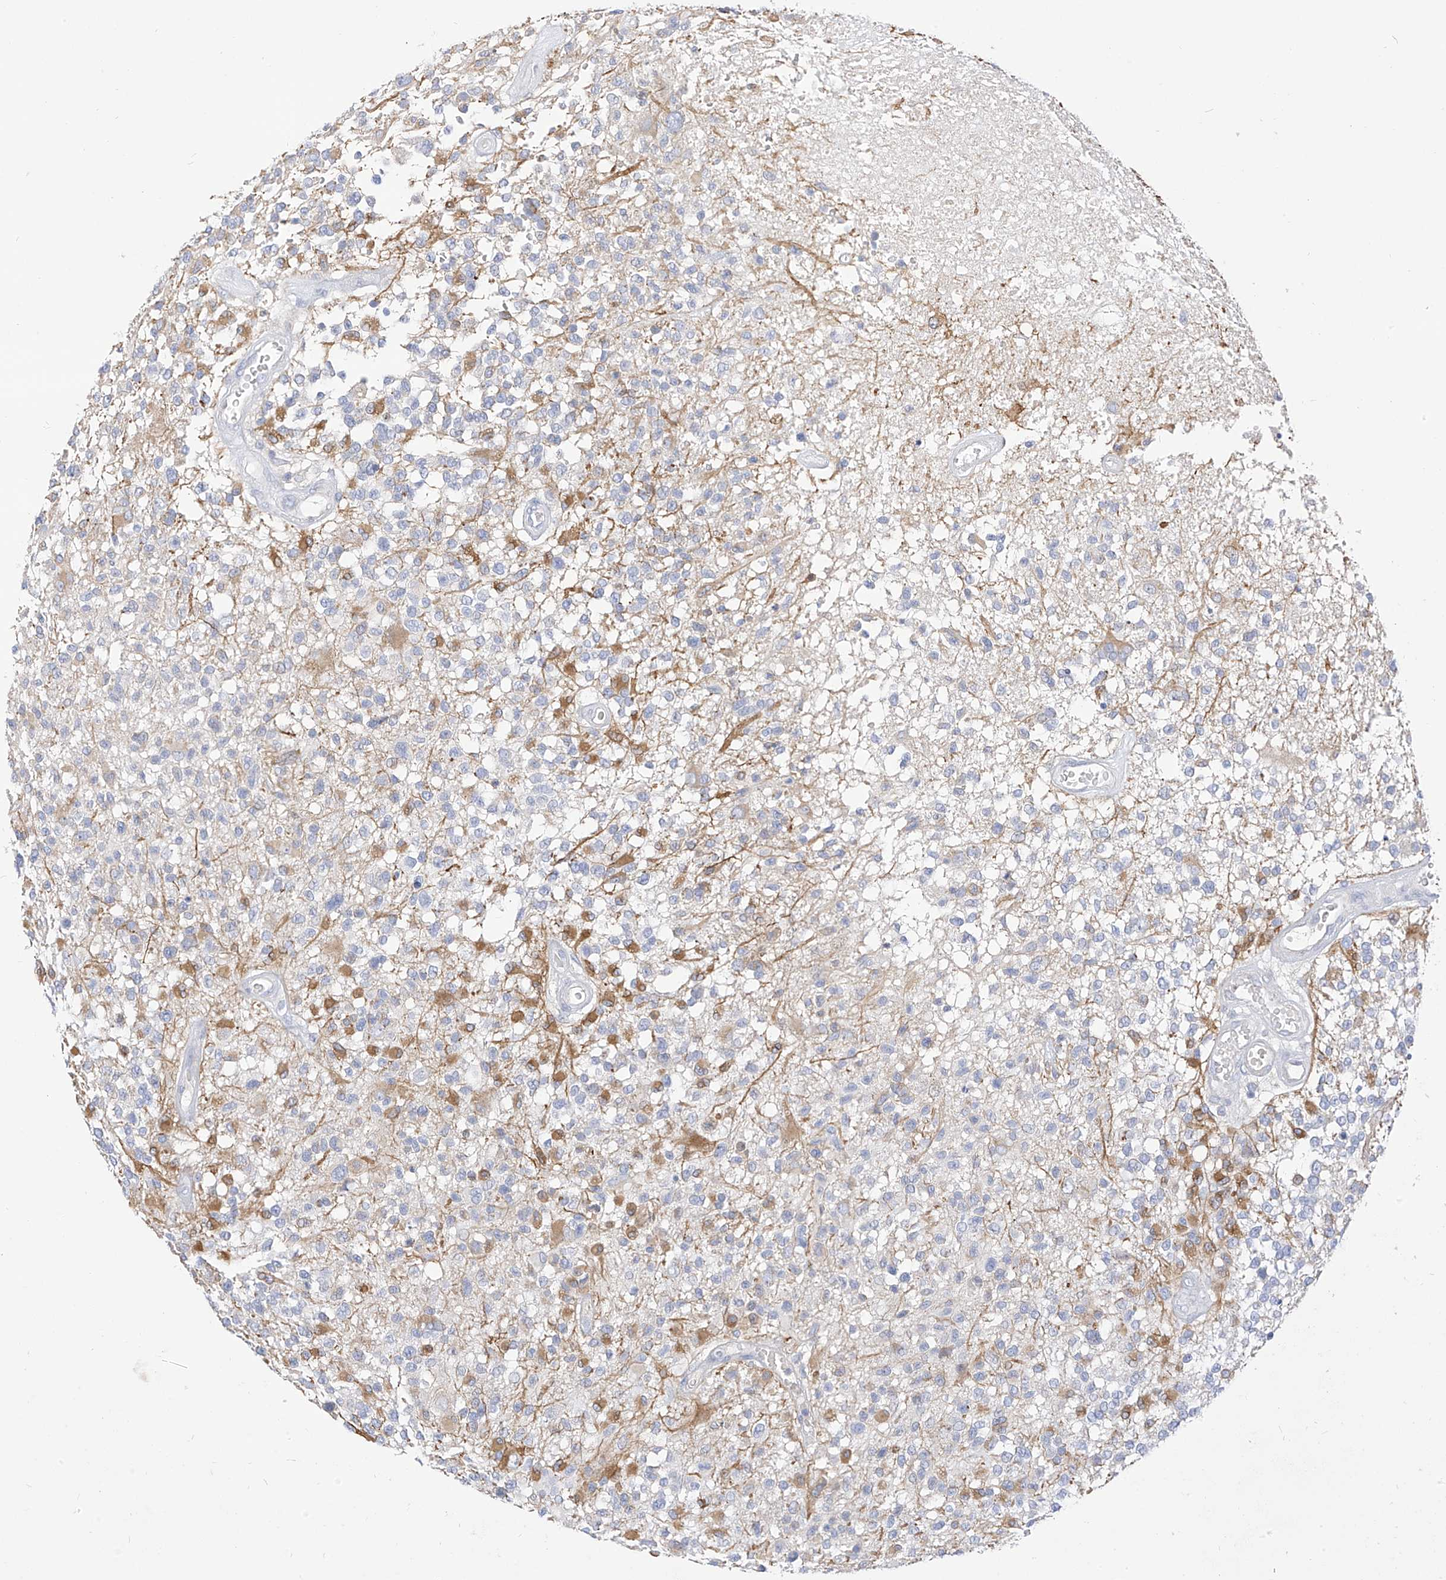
{"staining": {"intensity": "moderate", "quantity": "<25%", "location": "cytoplasmic/membranous"}, "tissue": "glioma", "cell_type": "Tumor cells", "image_type": "cancer", "snomed": [{"axis": "morphology", "description": "Glioma, malignant, High grade"}, {"axis": "morphology", "description": "Glioblastoma, NOS"}, {"axis": "topography", "description": "Brain"}], "caption": "Protein staining exhibits moderate cytoplasmic/membranous positivity in about <25% of tumor cells in high-grade glioma (malignant). Immunohistochemistry (ihc) stains the protein in brown and the nuclei are stained blue.", "gene": "RASA2", "patient": {"sex": "male", "age": 60}}